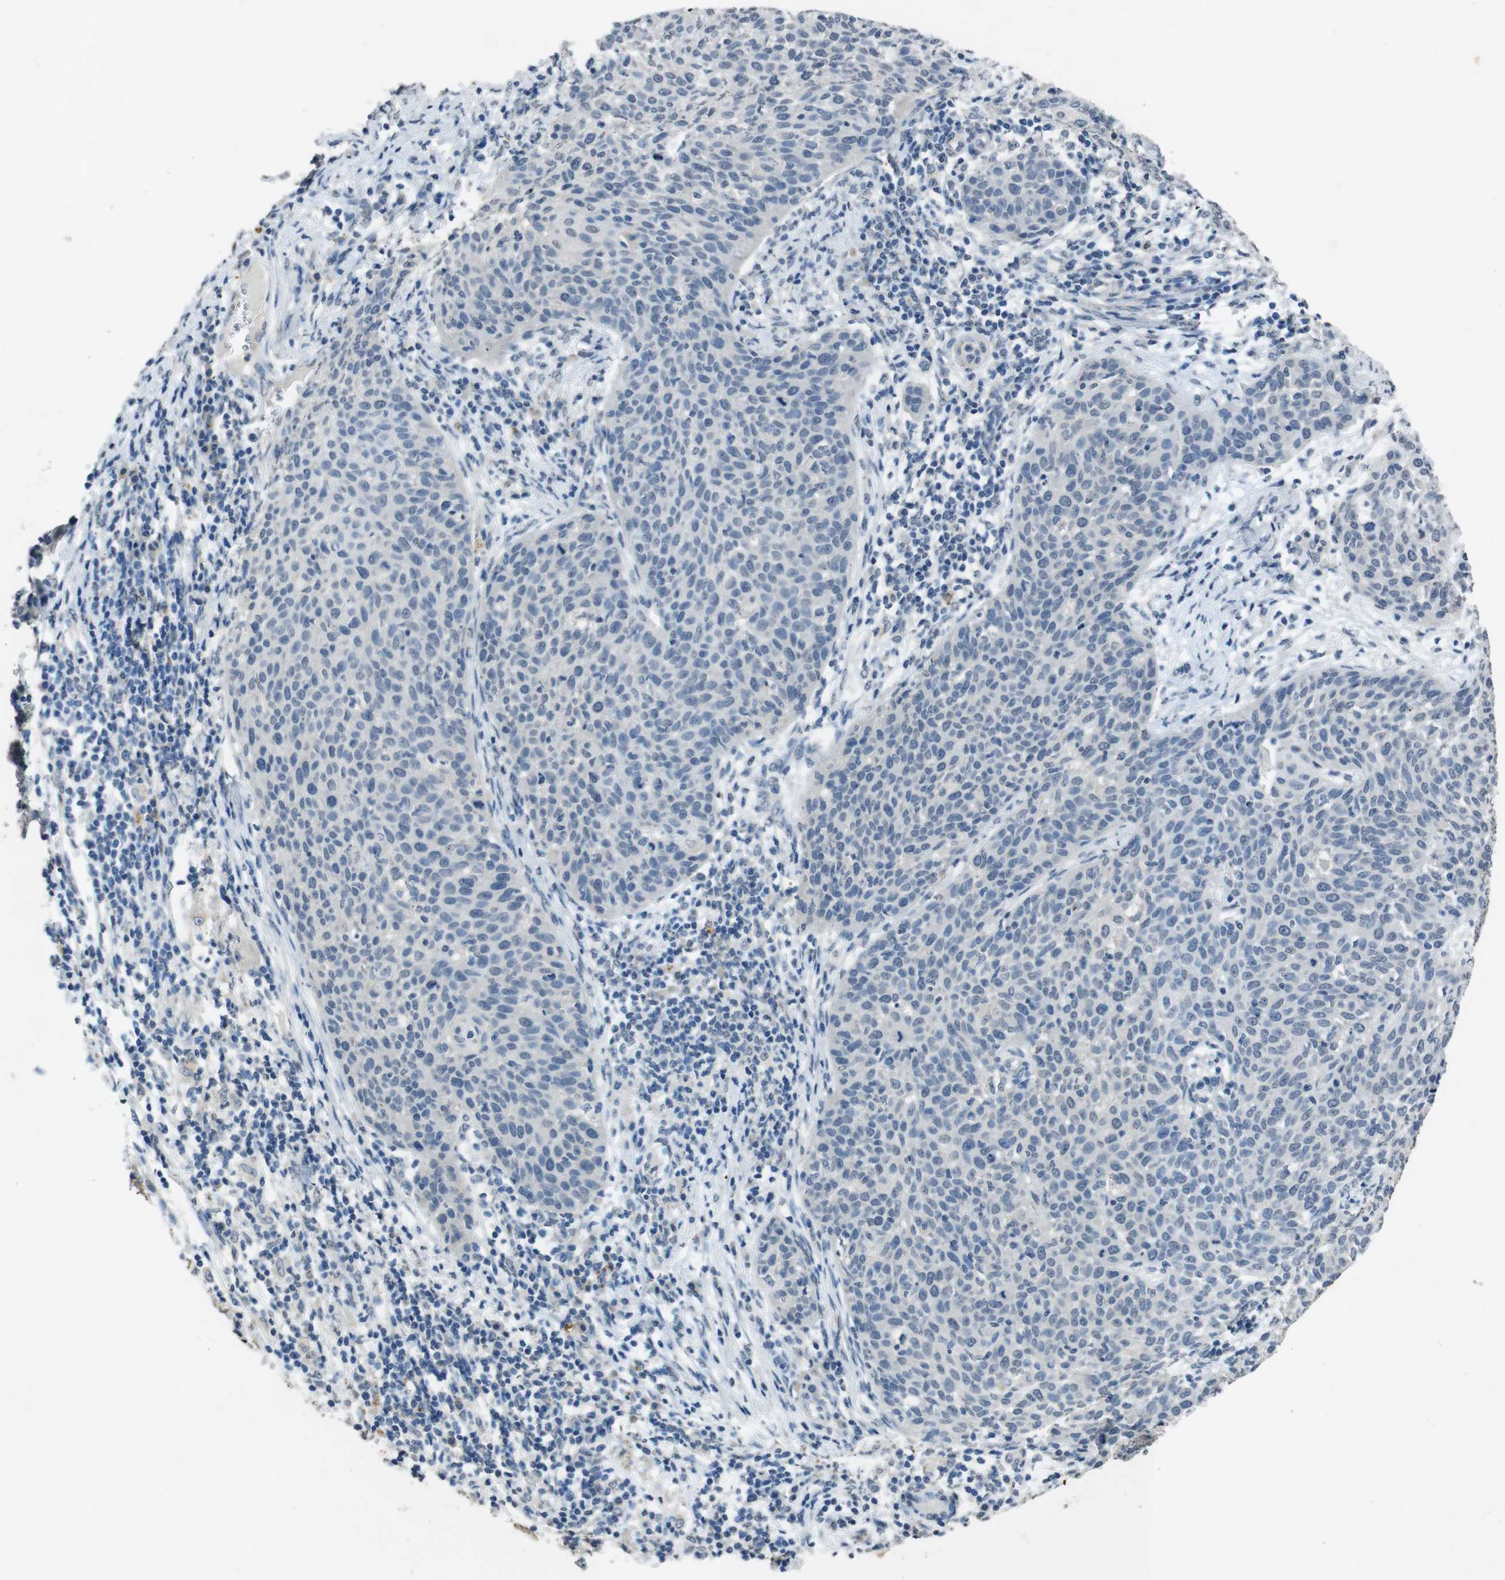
{"staining": {"intensity": "negative", "quantity": "none", "location": "none"}, "tissue": "cervical cancer", "cell_type": "Tumor cells", "image_type": "cancer", "snomed": [{"axis": "morphology", "description": "Squamous cell carcinoma, NOS"}, {"axis": "topography", "description": "Cervix"}], "caption": "A photomicrograph of human cervical squamous cell carcinoma is negative for staining in tumor cells.", "gene": "STBD1", "patient": {"sex": "female", "age": 38}}